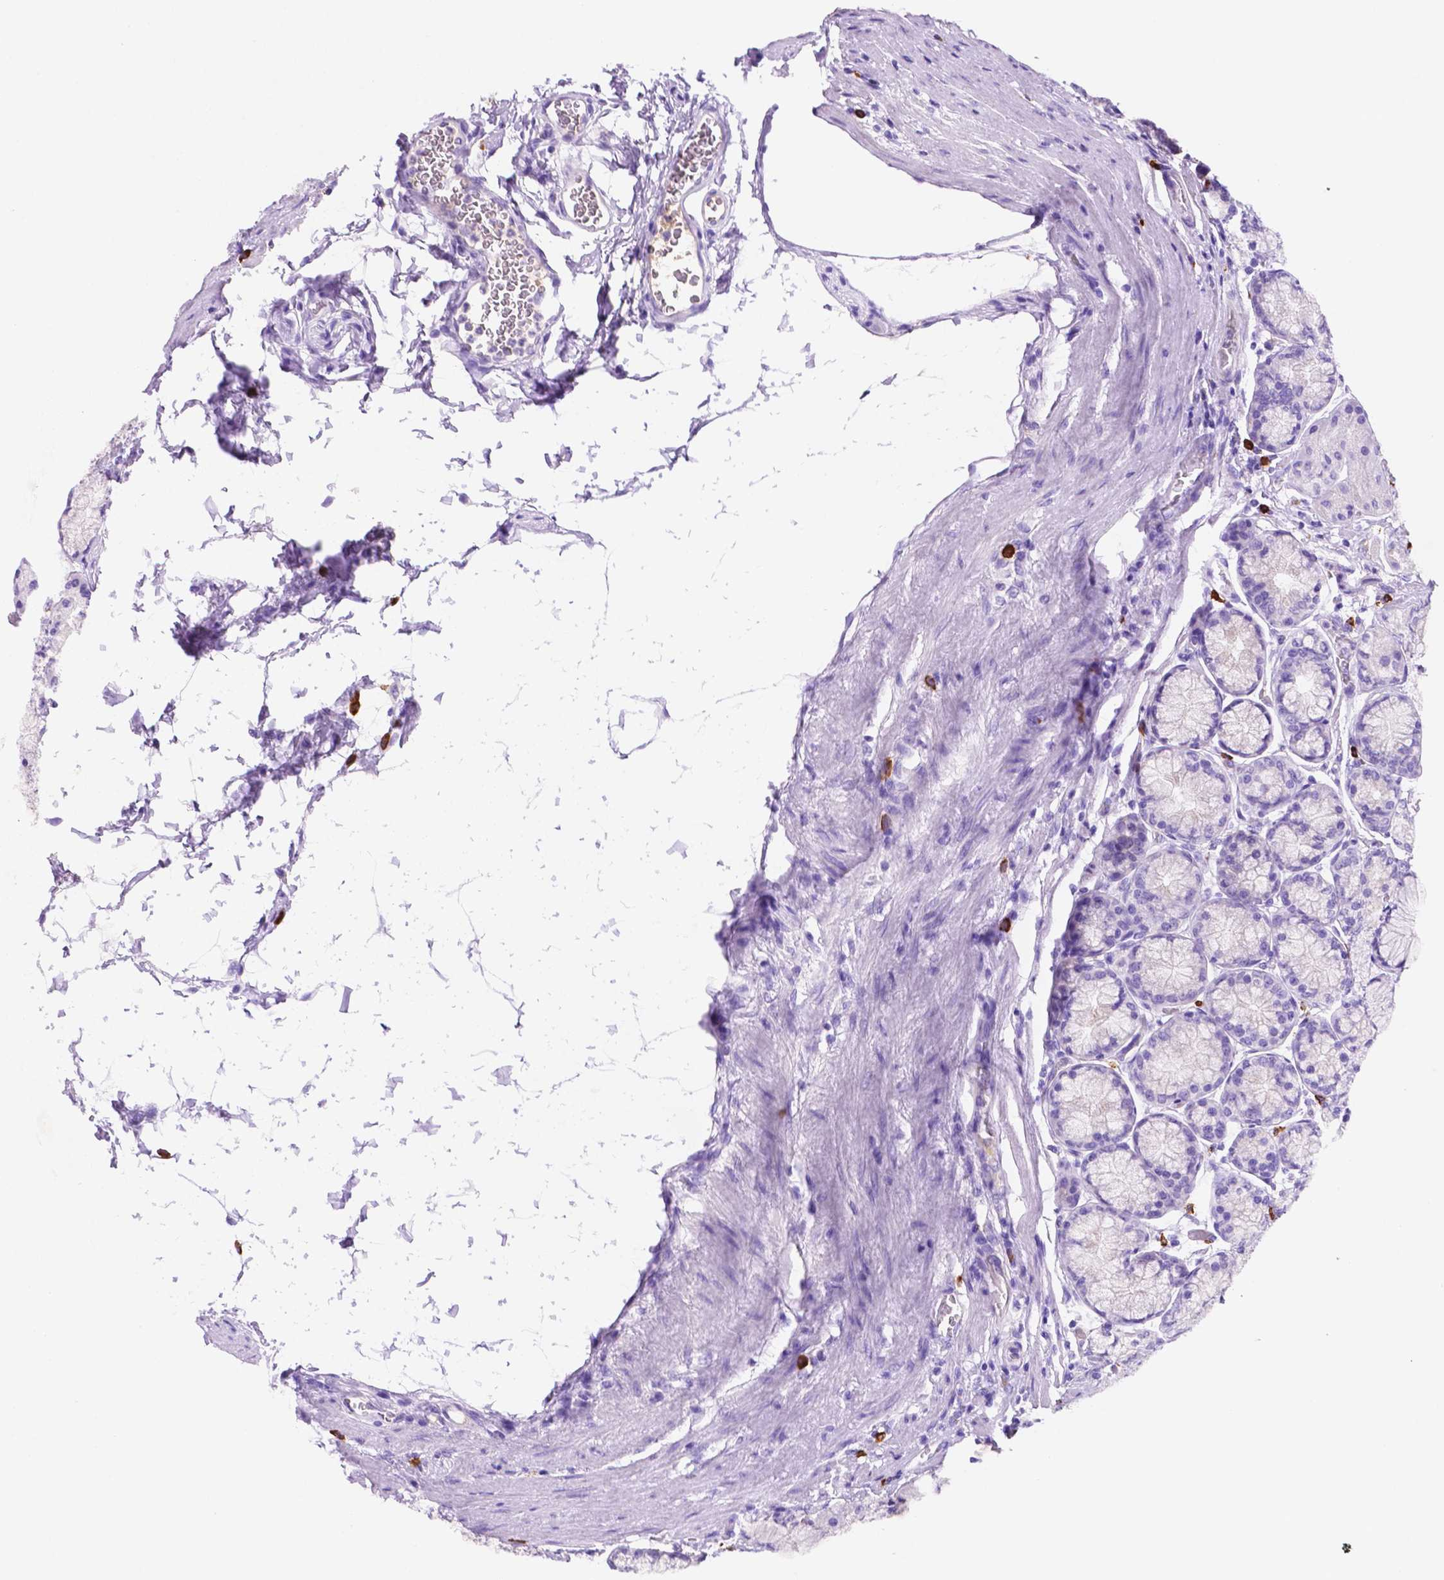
{"staining": {"intensity": "negative", "quantity": "none", "location": "none"}, "tissue": "stomach", "cell_type": "Glandular cells", "image_type": "normal", "snomed": [{"axis": "morphology", "description": "Normal tissue, NOS"}, {"axis": "morphology", "description": "Adenocarcinoma, NOS"}, {"axis": "morphology", "description": "Adenocarcinoma, High grade"}, {"axis": "topography", "description": "Stomach, upper"}, {"axis": "topography", "description": "Stomach"}], "caption": "Stomach stained for a protein using immunohistochemistry displays no staining glandular cells.", "gene": "FOXB2", "patient": {"sex": "female", "age": 65}}